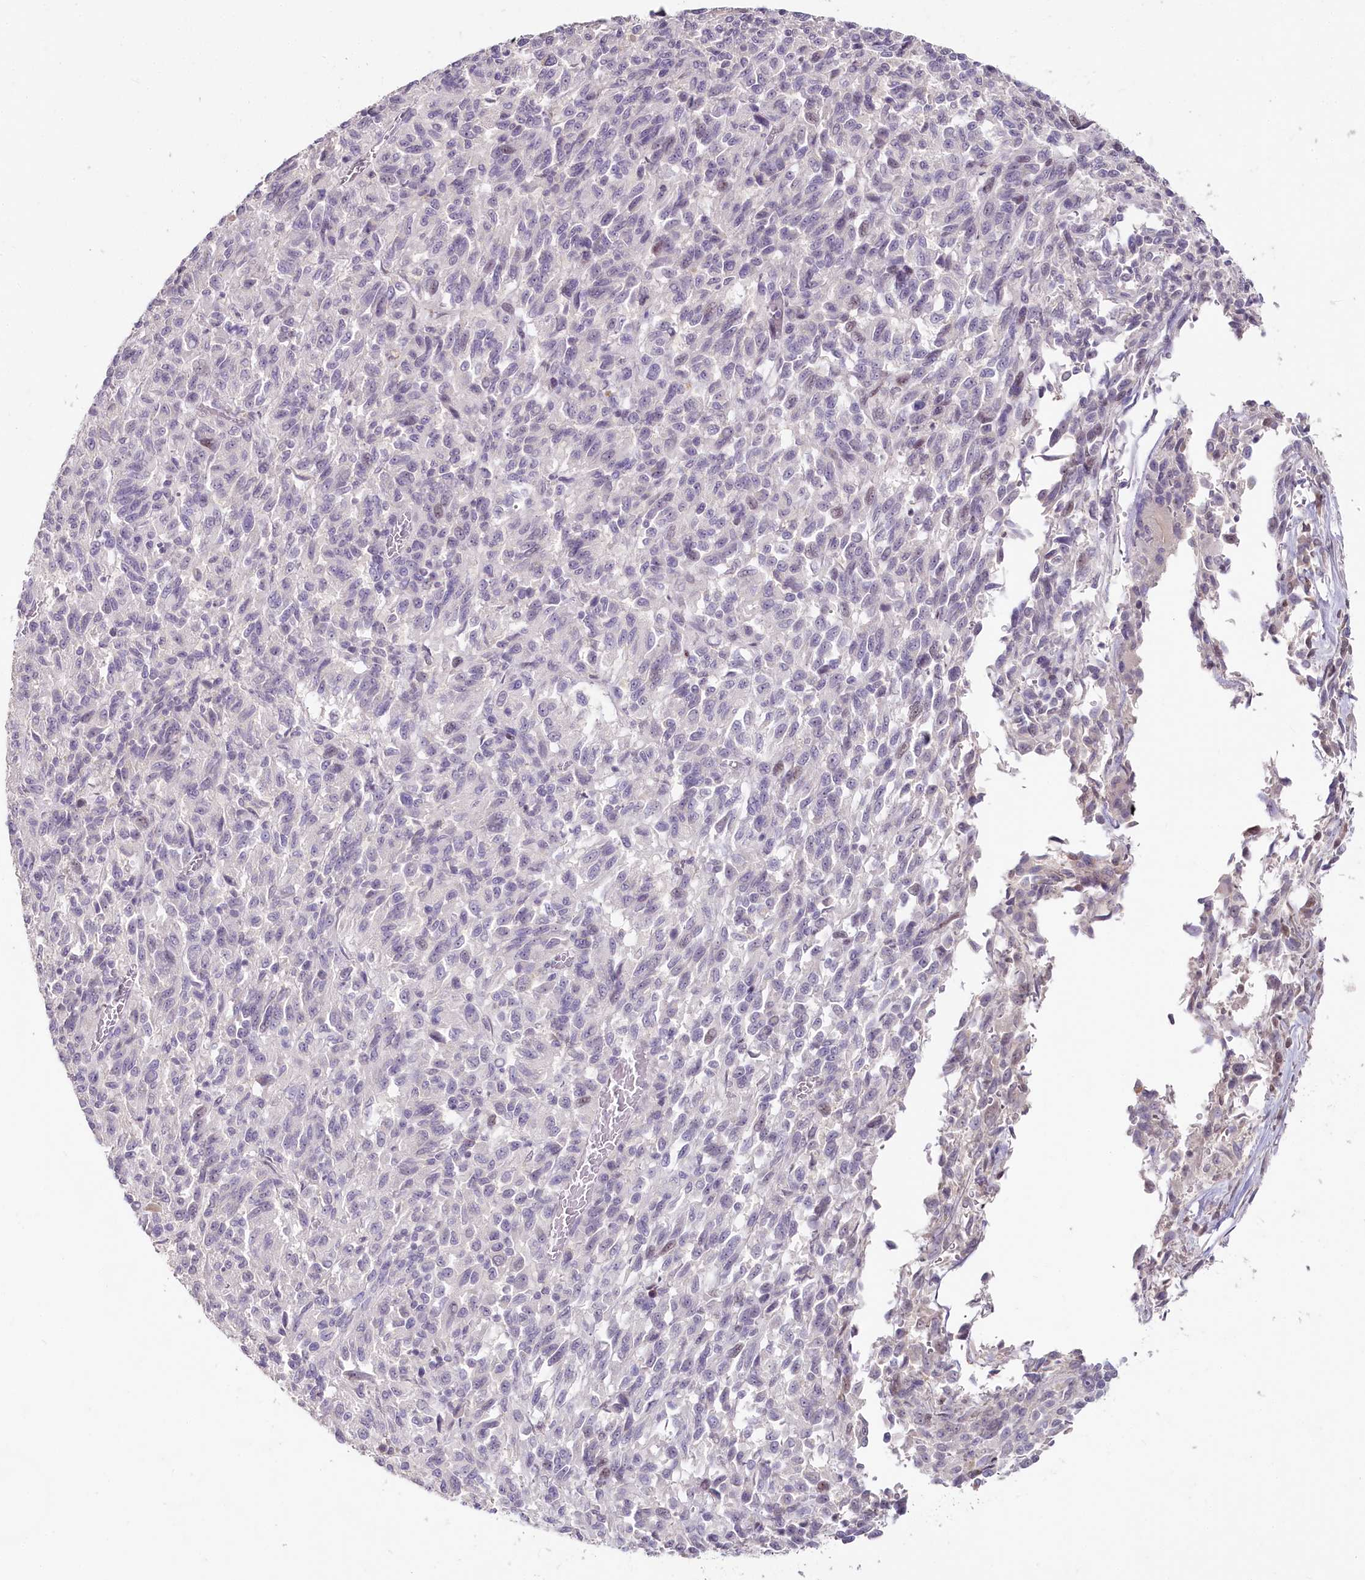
{"staining": {"intensity": "negative", "quantity": "none", "location": "none"}, "tissue": "melanoma", "cell_type": "Tumor cells", "image_type": "cancer", "snomed": [{"axis": "morphology", "description": "Malignant melanoma, Metastatic site"}, {"axis": "topography", "description": "Lung"}], "caption": "DAB (3,3'-diaminobenzidine) immunohistochemical staining of malignant melanoma (metastatic site) exhibits no significant positivity in tumor cells.", "gene": "HPD", "patient": {"sex": "male", "age": 64}}